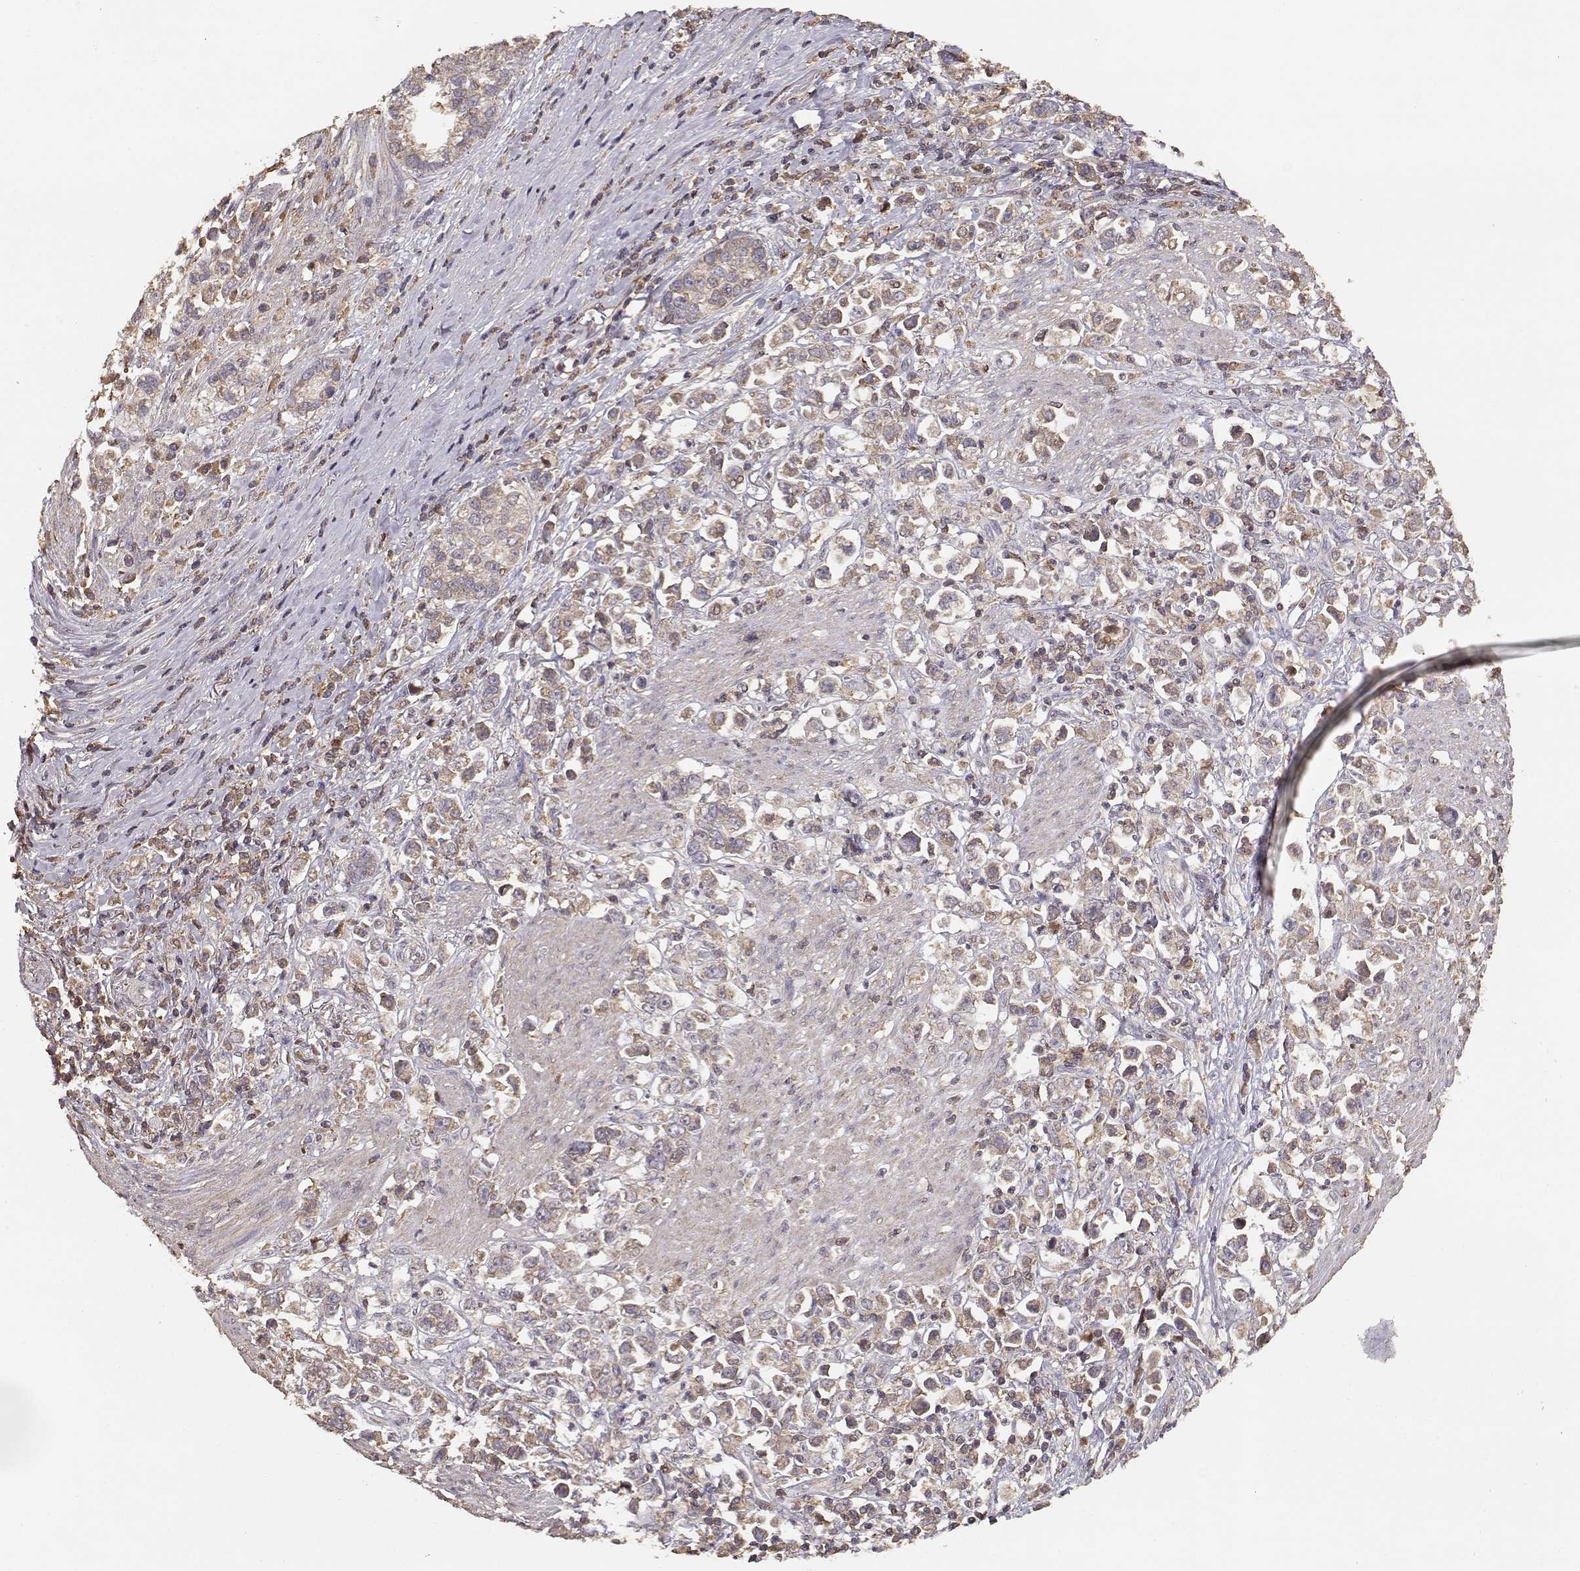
{"staining": {"intensity": "weak", "quantity": ">75%", "location": "cytoplasmic/membranous"}, "tissue": "stomach cancer", "cell_type": "Tumor cells", "image_type": "cancer", "snomed": [{"axis": "morphology", "description": "Adenocarcinoma, NOS"}, {"axis": "topography", "description": "Stomach"}], "caption": "Stomach adenocarcinoma was stained to show a protein in brown. There is low levels of weak cytoplasmic/membranous positivity in about >75% of tumor cells.", "gene": "TARS3", "patient": {"sex": "male", "age": 93}}